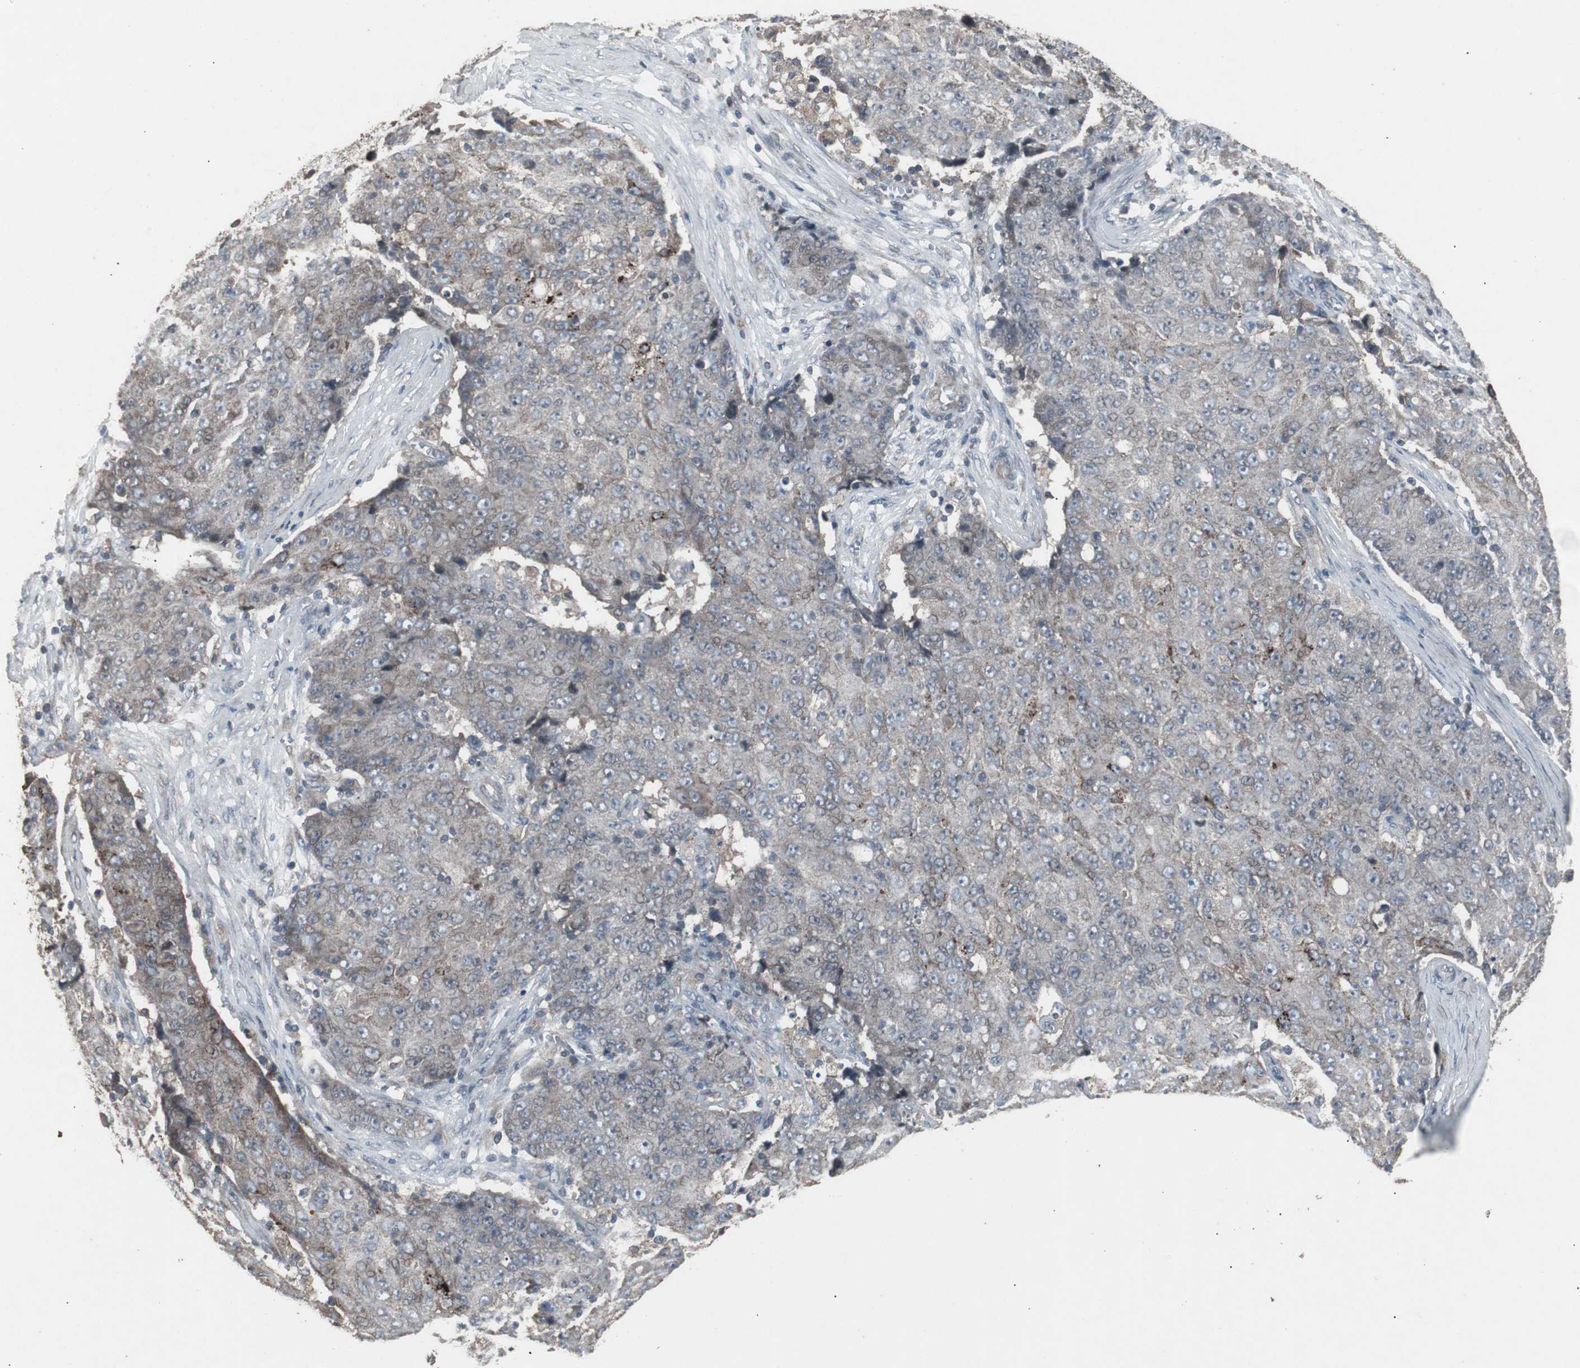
{"staining": {"intensity": "weak", "quantity": "<25%", "location": "cytoplasmic/membranous"}, "tissue": "ovarian cancer", "cell_type": "Tumor cells", "image_type": "cancer", "snomed": [{"axis": "morphology", "description": "Carcinoma, endometroid"}, {"axis": "topography", "description": "Ovary"}], "caption": "This is an IHC image of endometroid carcinoma (ovarian). There is no expression in tumor cells.", "gene": "SSTR2", "patient": {"sex": "female", "age": 42}}